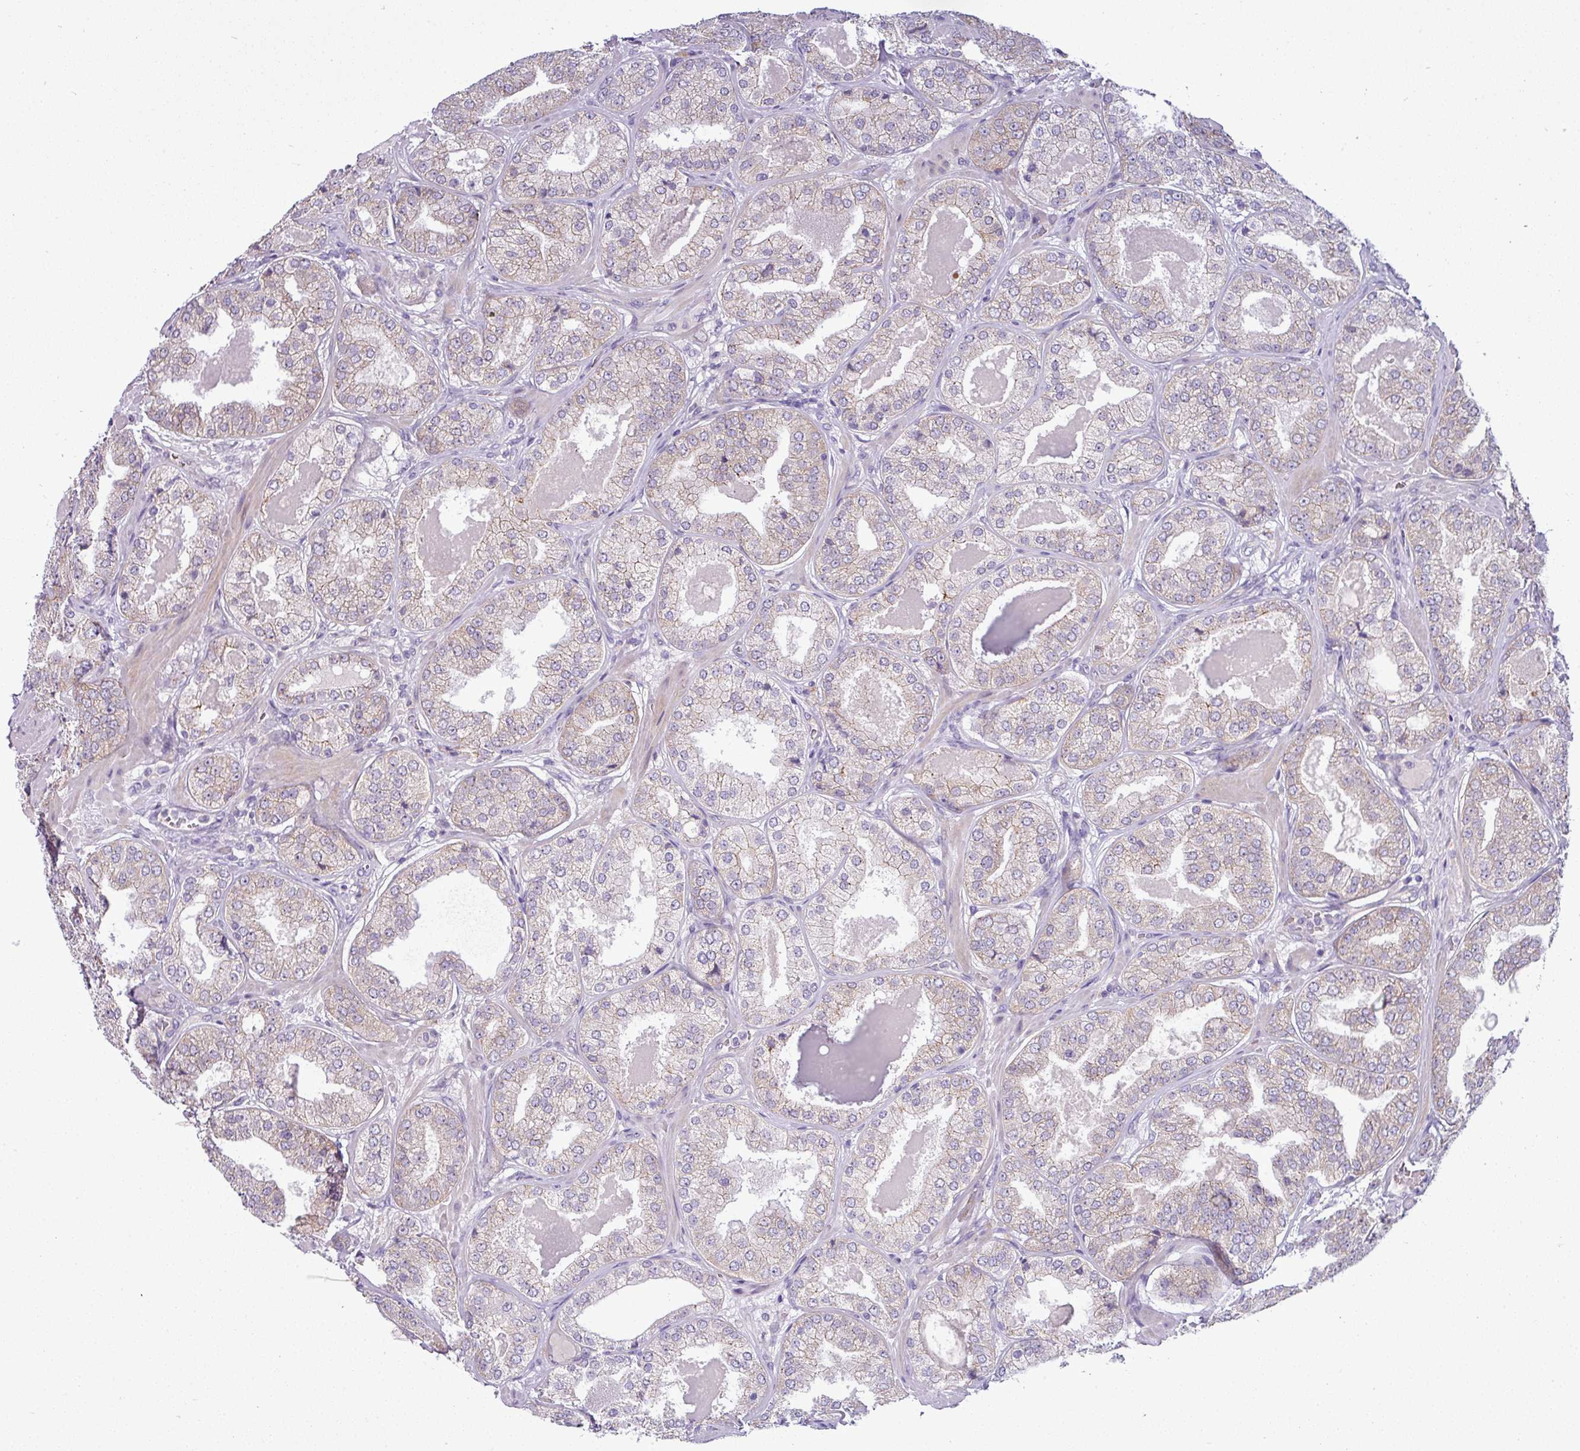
{"staining": {"intensity": "weak", "quantity": "<25%", "location": "cytoplasmic/membranous"}, "tissue": "prostate cancer", "cell_type": "Tumor cells", "image_type": "cancer", "snomed": [{"axis": "morphology", "description": "Adenocarcinoma, High grade"}, {"axis": "topography", "description": "Prostate"}], "caption": "DAB (3,3'-diaminobenzidine) immunohistochemical staining of human prostate adenocarcinoma (high-grade) shows no significant positivity in tumor cells.", "gene": "ACAP3", "patient": {"sex": "male", "age": 63}}